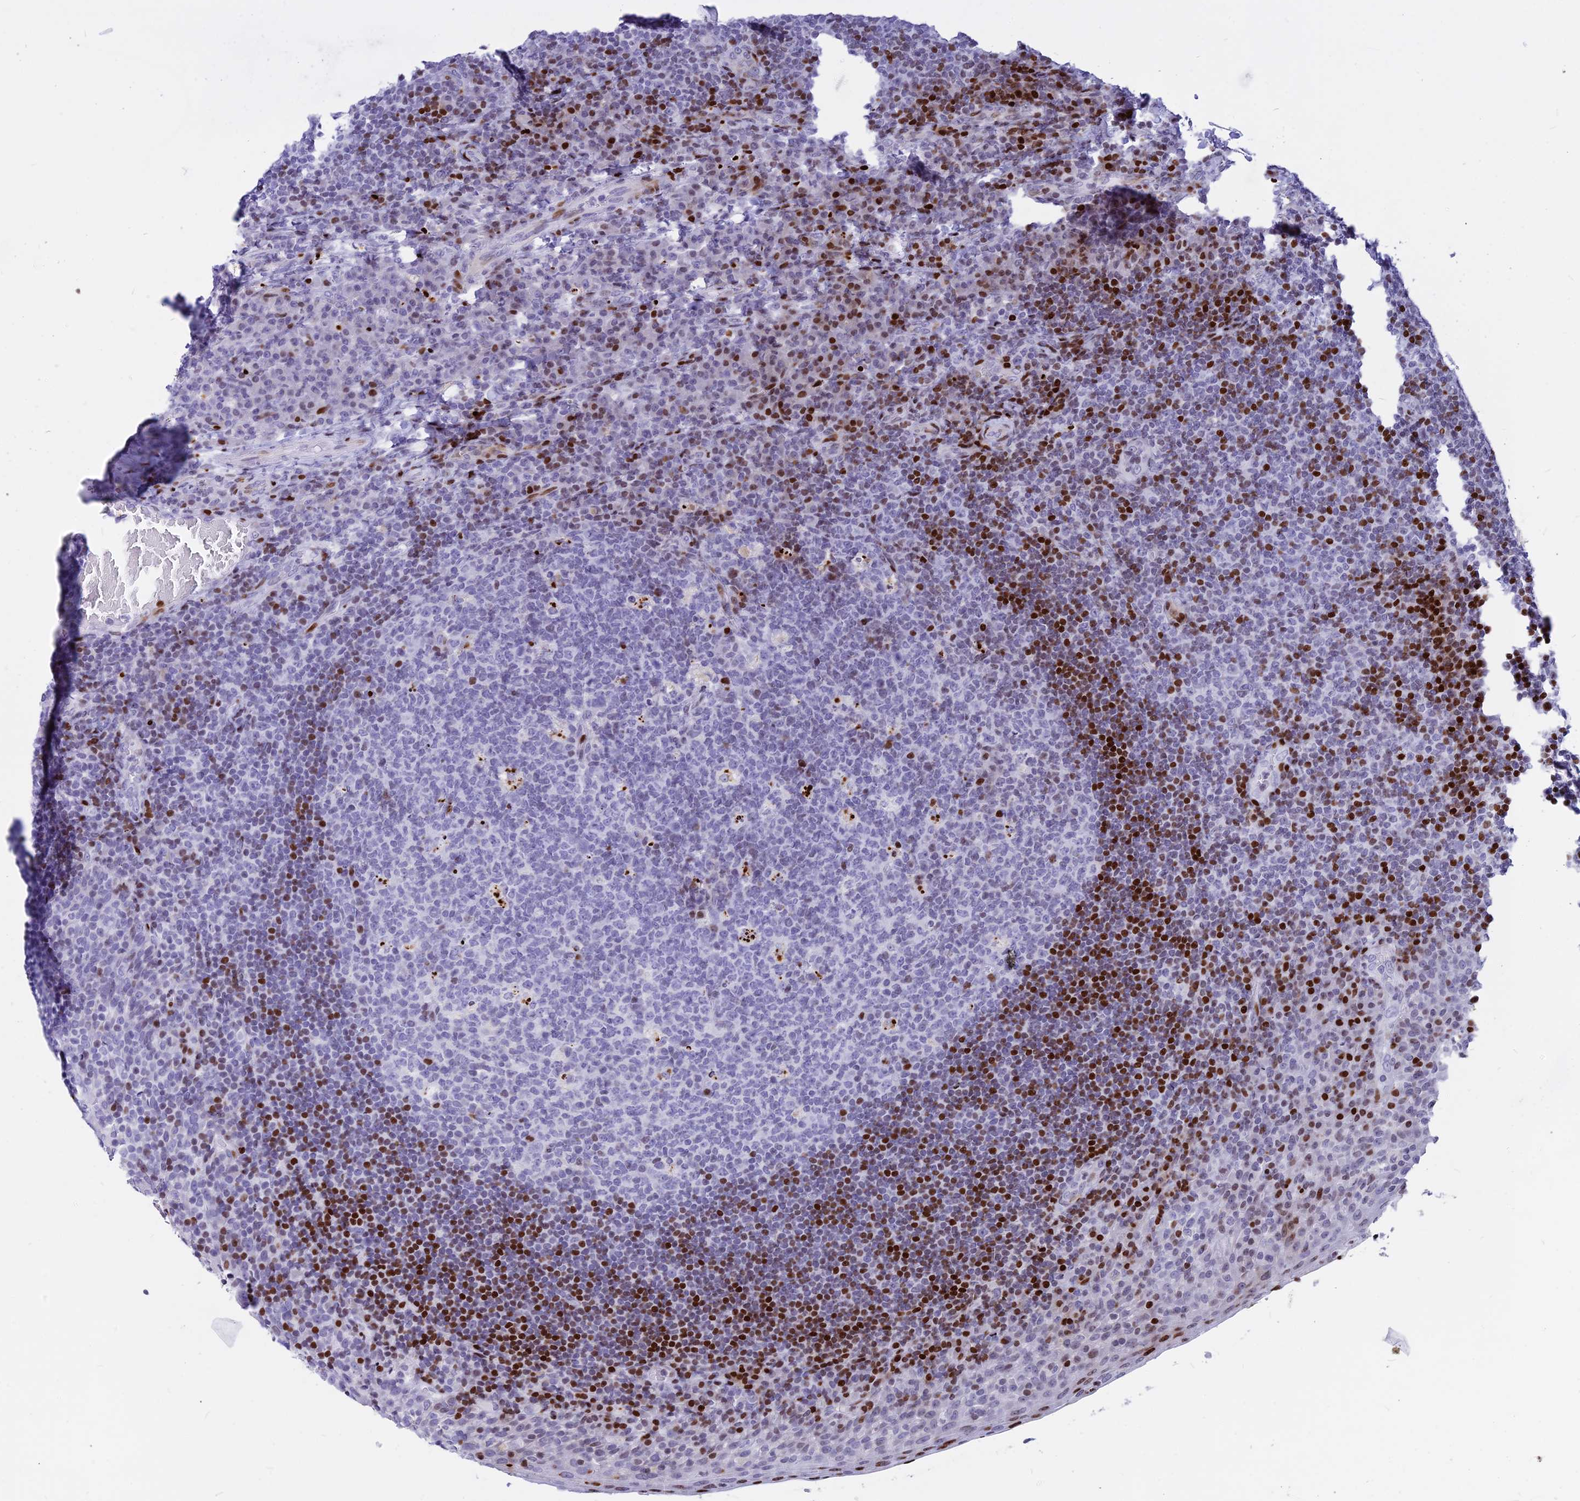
{"staining": {"intensity": "negative", "quantity": "none", "location": "none"}, "tissue": "tonsil", "cell_type": "Germinal center cells", "image_type": "normal", "snomed": [{"axis": "morphology", "description": "Normal tissue, NOS"}, {"axis": "topography", "description": "Tonsil"}], "caption": "This is an immunohistochemistry image of unremarkable human tonsil. There is no staining in germinal center cells.", "gene": "PRPS1", "patient": {"sex": "male", "age": 17}}